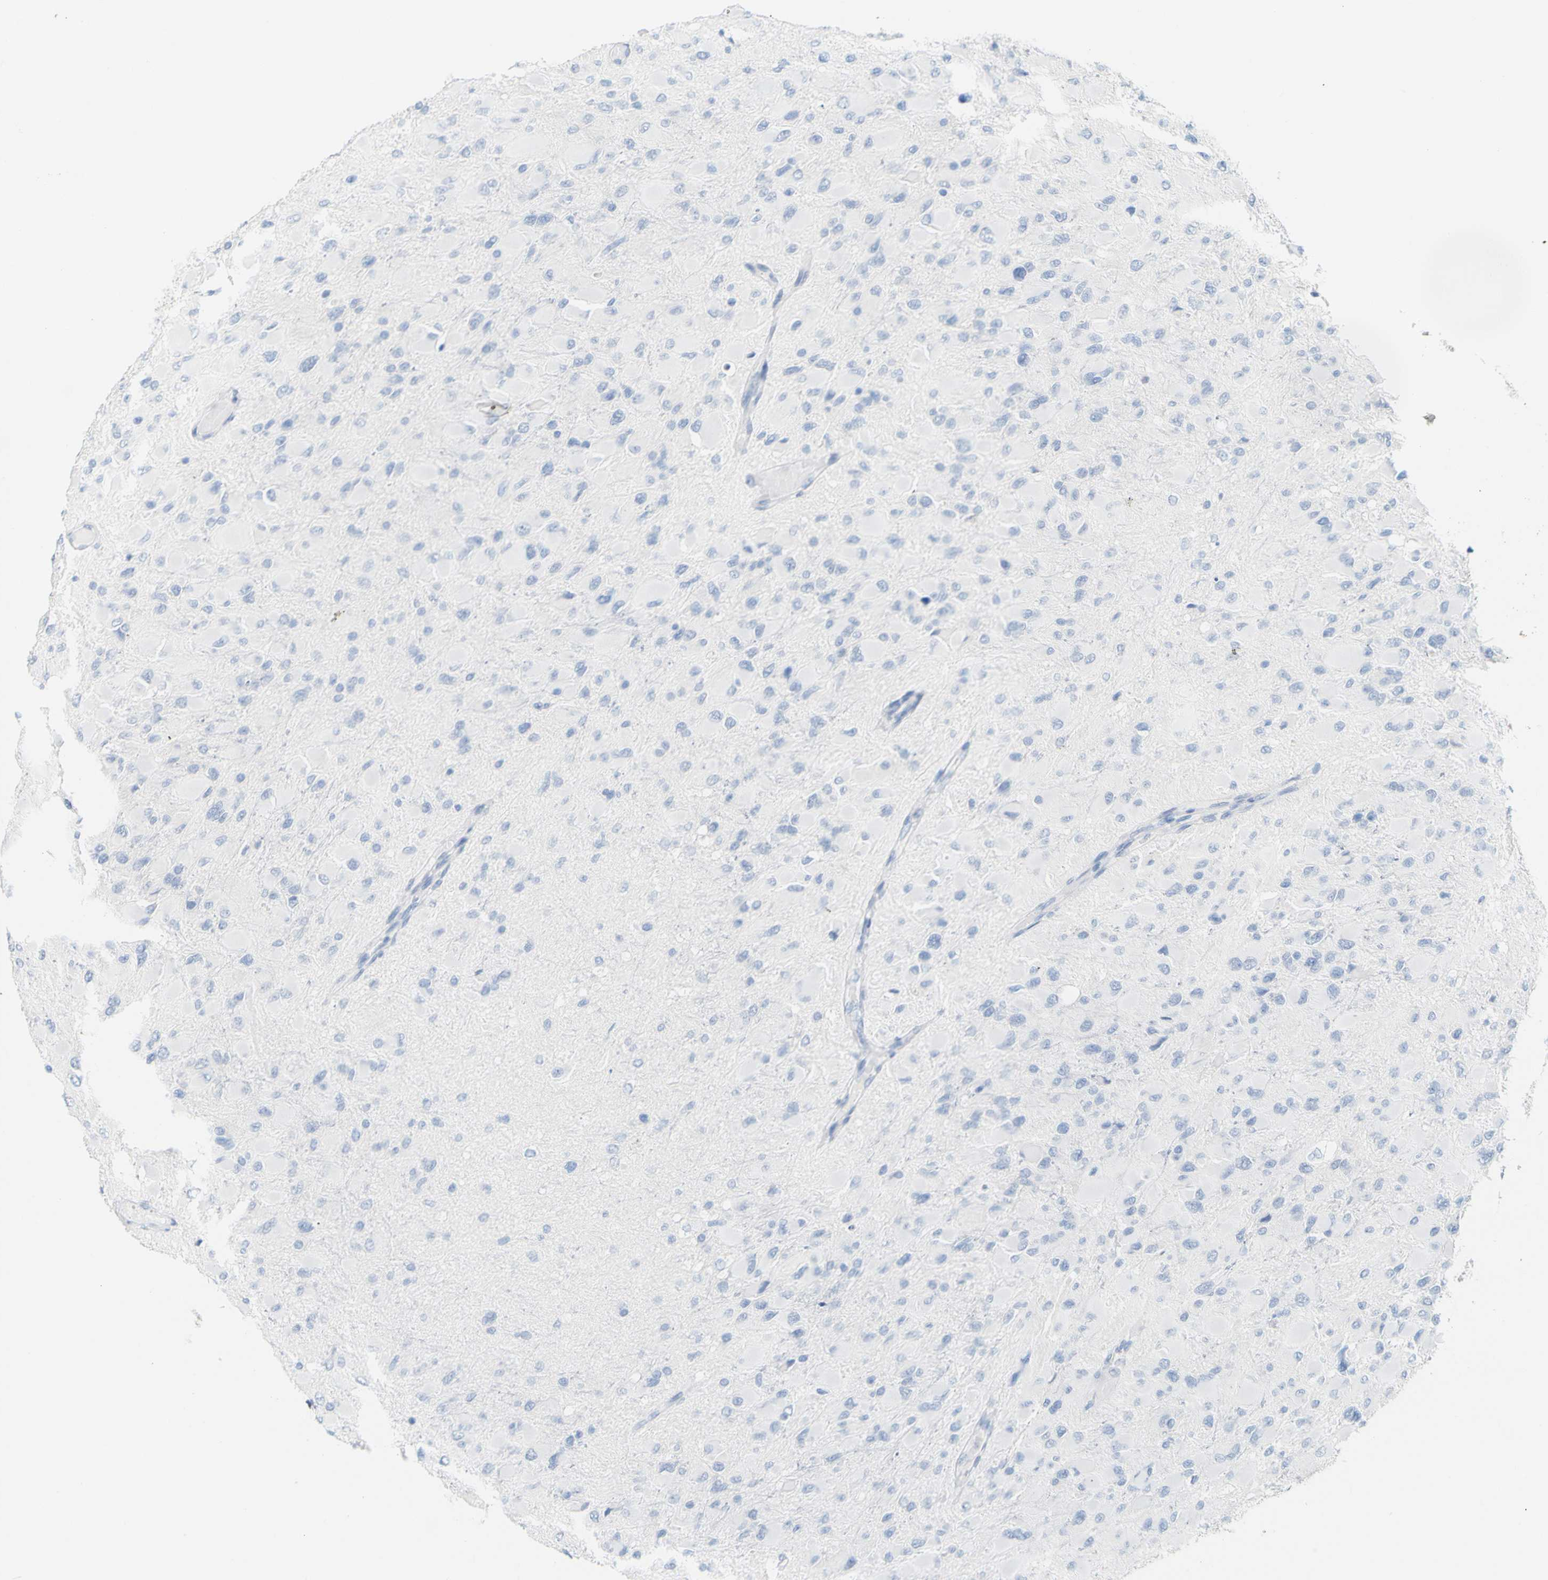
{"staining": {"intensity": "negative", "quantity": "none", "location": "none"}, "tissue": "glioma", "cell_type": "Tumor cells", "image_type": "cancer", "snomed": [{"axis": "morphology", "description": "Glioma, malignant, High grade"}, {"axis": "topography", "description": "Cerebral cortex"}], "caption": "IHC photomicrograph of human malignant glioma (high-grade) stained for a protein (brown), which displays no staining in tumor cells.", "gene": "OPN1SW", "patient": {"sex": "female", "age": 36}}